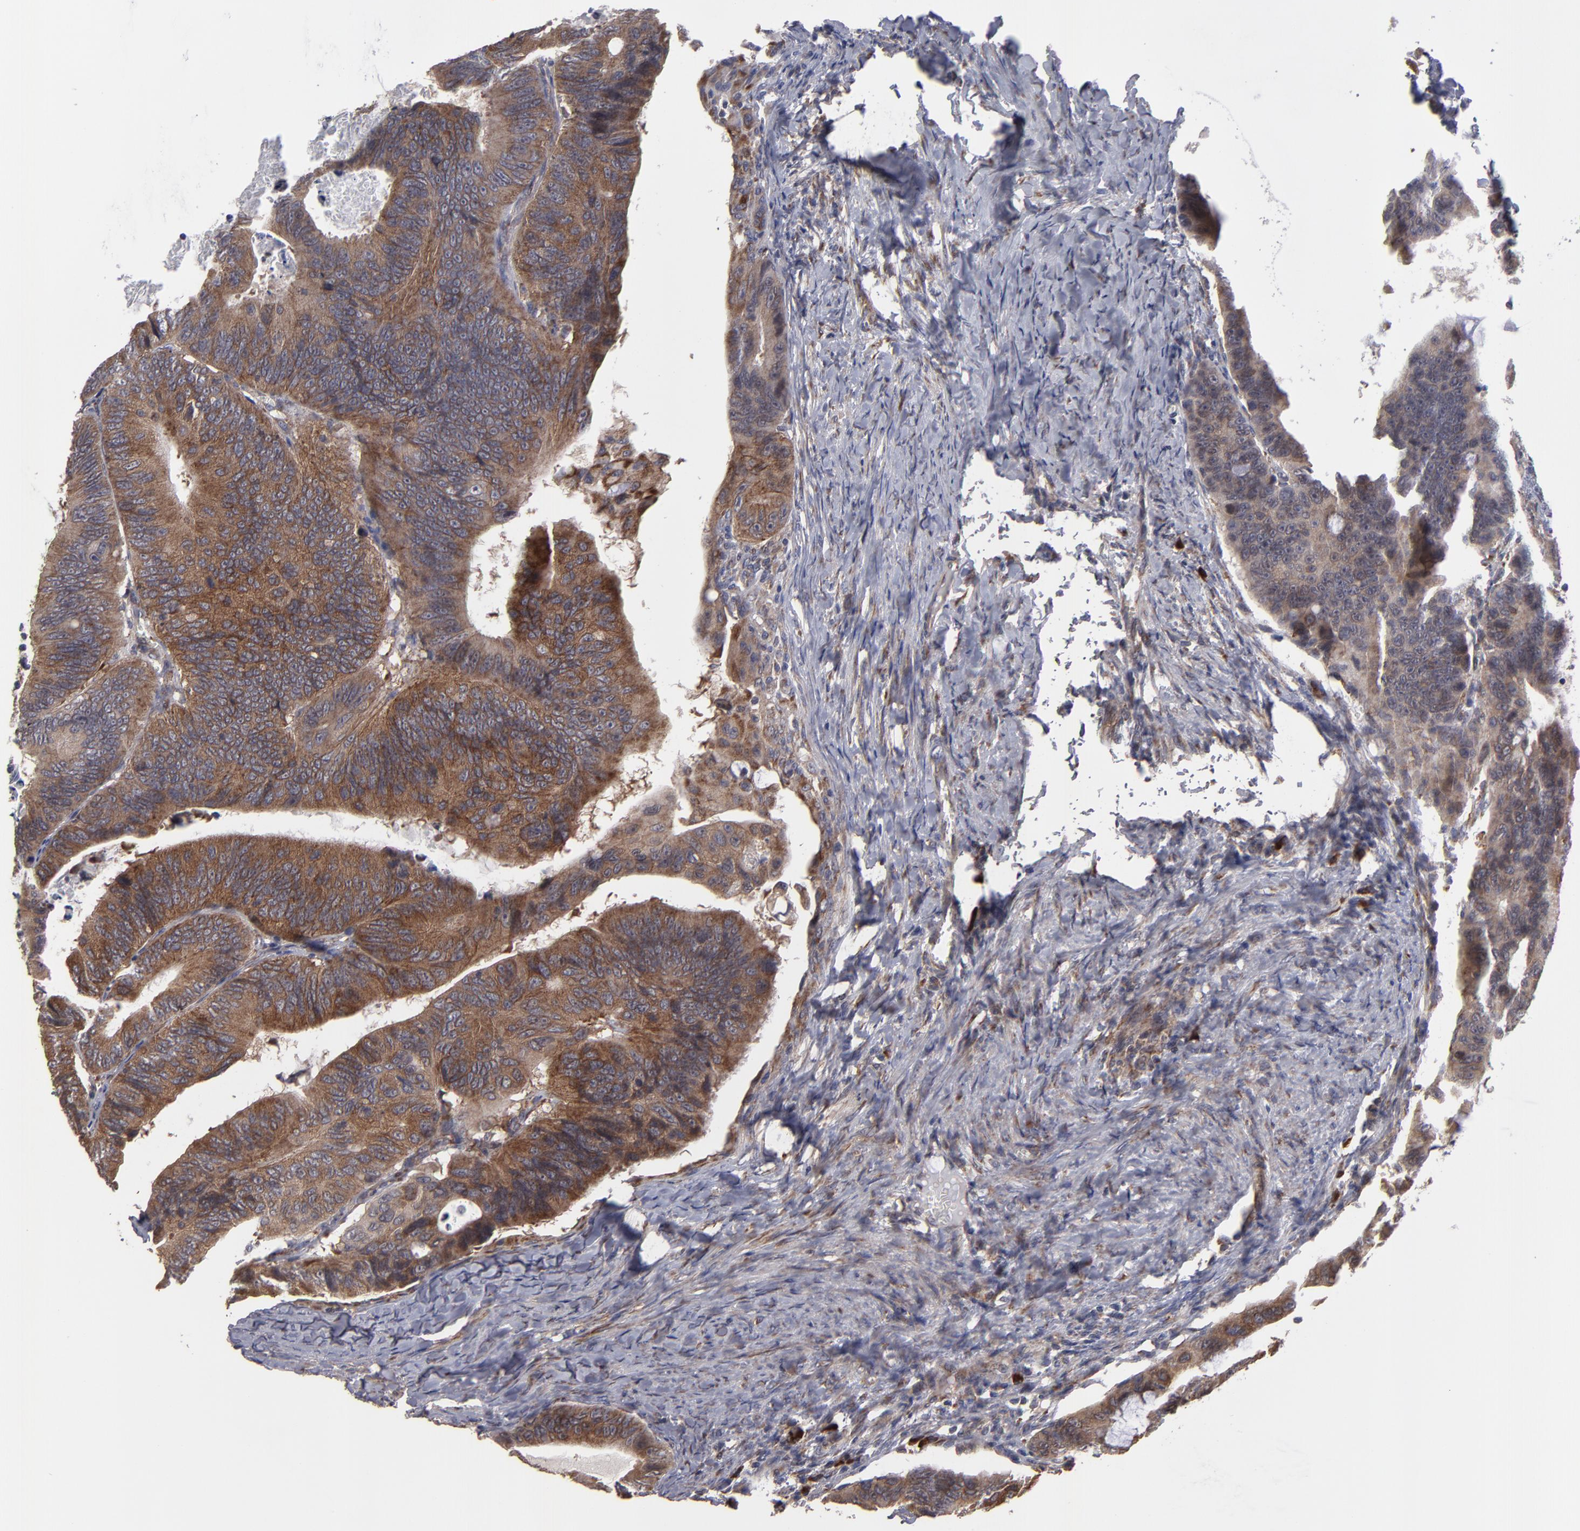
{"staining": {"intensity": "moderate", "quantity": ">75%", "location": "cytoplasmic/membranous"}, "tissue": "colorectal cancer", "cell_type": "Tumor cells", "image_type": "cancer", "snomed": [{"axis": "morphology", "description": "Adenocarcinoma, NOS"}, {"axis": "topography", "description": "Colon"}], "caption": "IHC (DAB (3,3'-diaminobenzidine)) staining of human colorectal adenocarcinoma shows moderate cytoplasmic/membranous protein positivity in about >75% of tumor cells.", "gene": "SND1", "patient": {"sex": "female", "age": 55}}